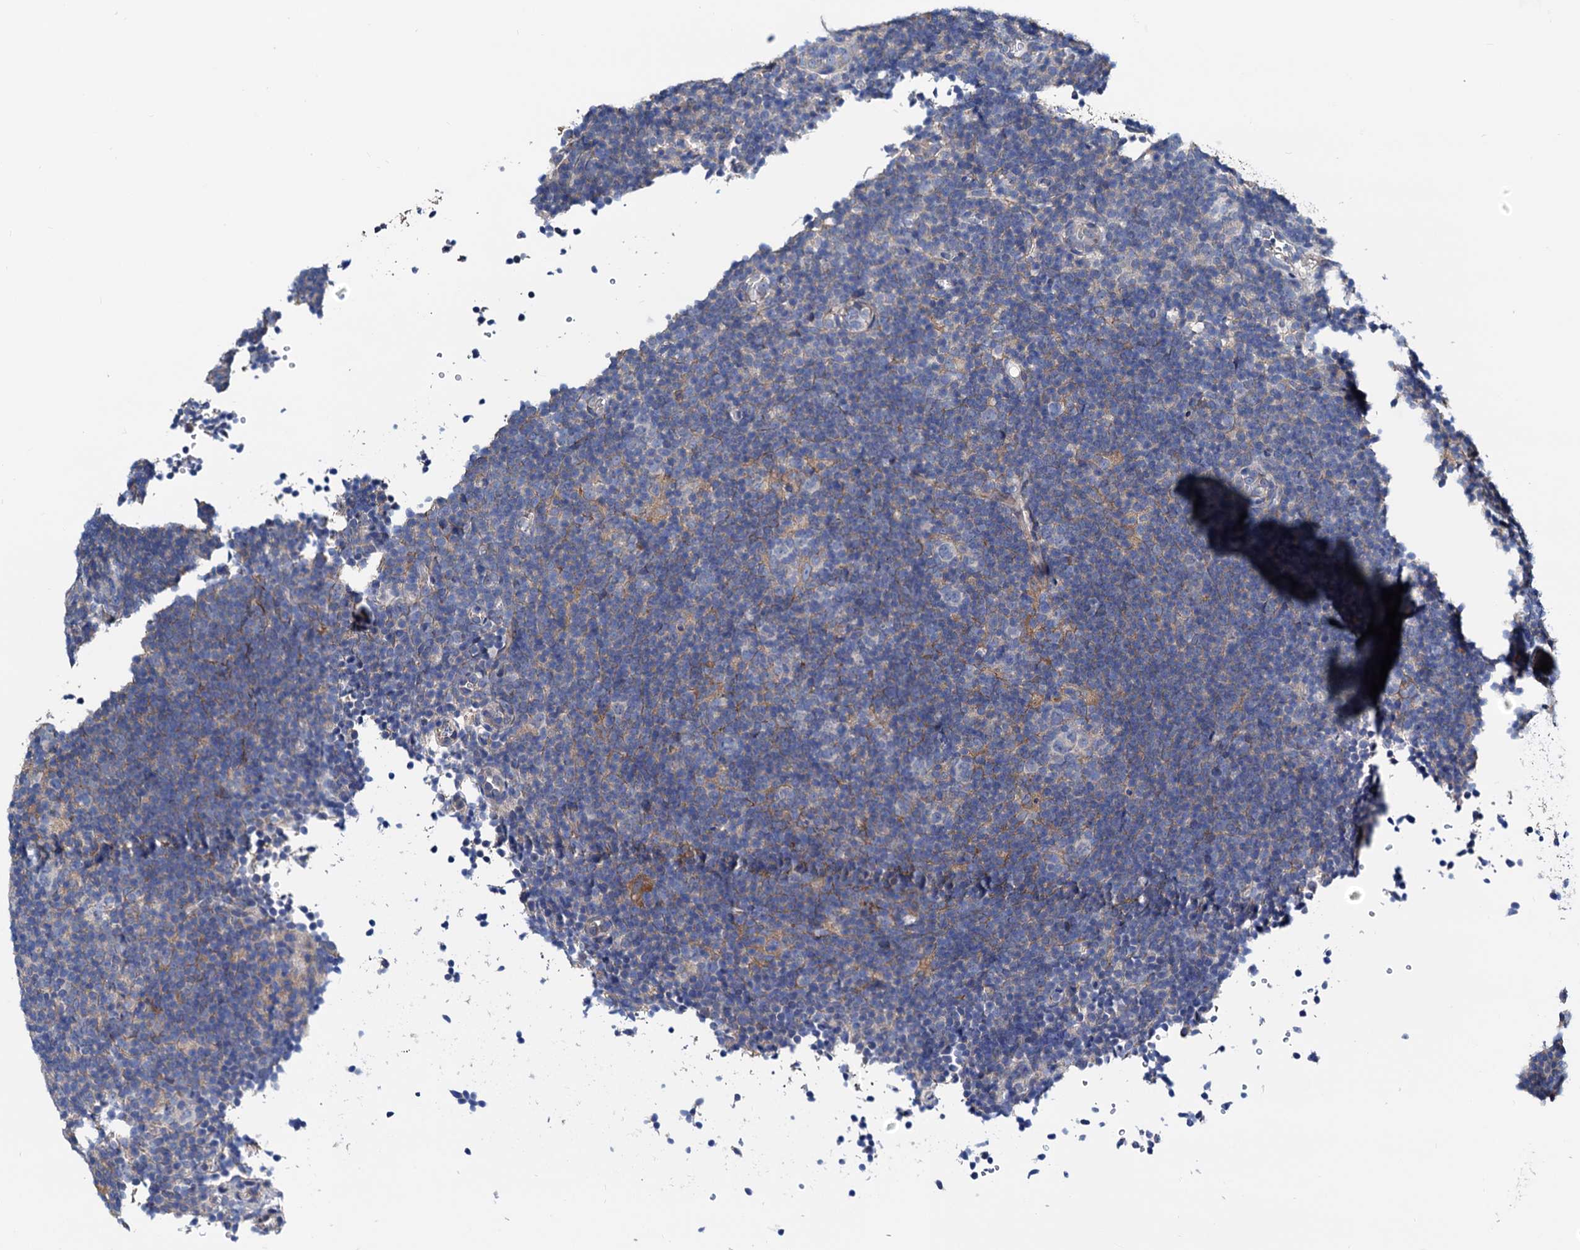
{"staining": {"intensity": "negative", "quantity": "none", "location": "none"}, "tissue": "lymphoma", "cell_type": "Tumor cells", "image_type": "cancer", "snomed": [{"axis": "morphology", "description": "Hodgkin's disease, NOS"}, {"axis": "topography", "description": "Lymph node"}], "caption": "Hodgkin's disease stained for a protein using immunohistochemistry shows no staining tumor cells.", "gene": "GCOM1", "patient": {"sex": "female", "age": 57}}